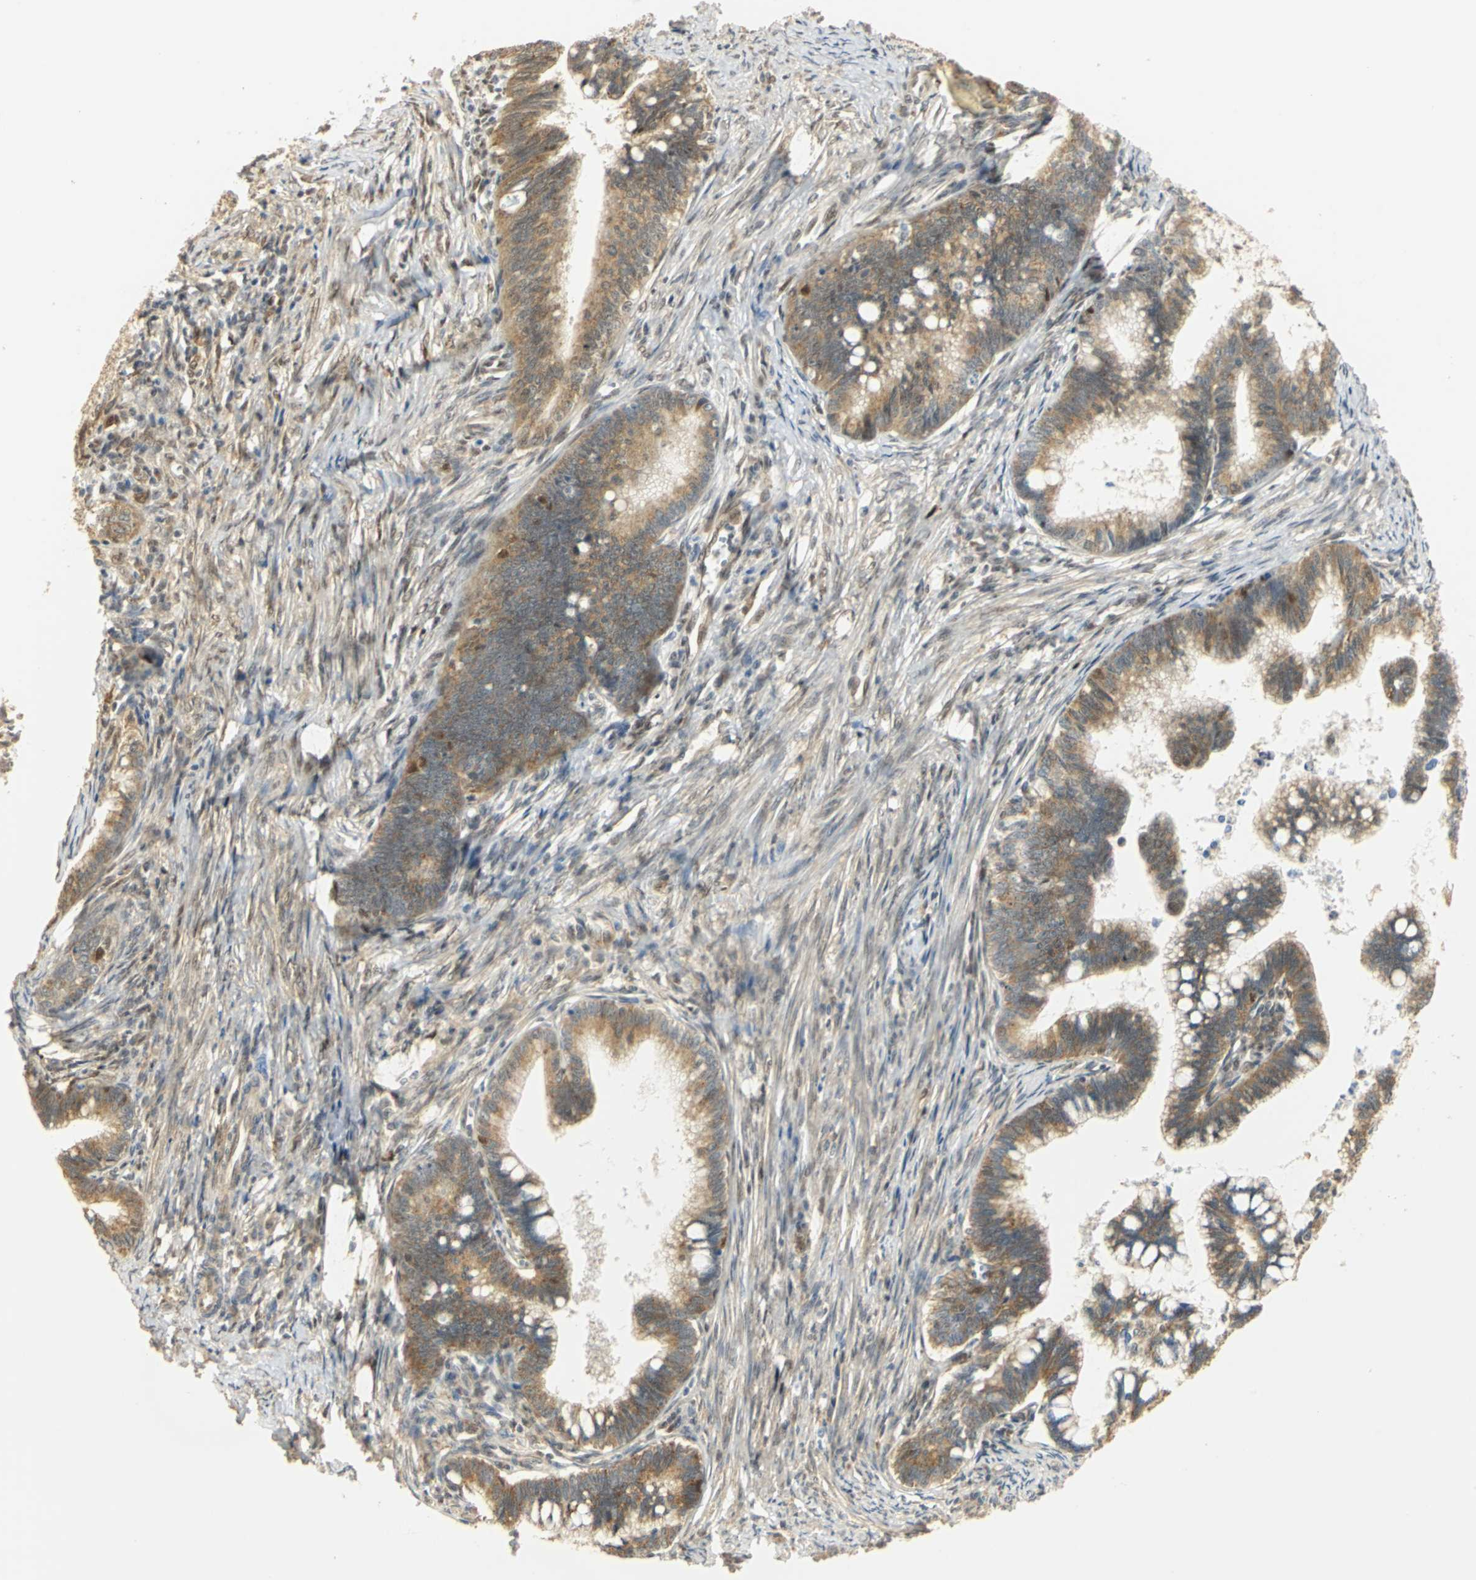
{"staining": {"intensity": "moderate", "quantity": "25%-75%", "location": "cytoplasmic/membranous"}, "tissue": "cervical cancer", "cell_type": "Tumor cells", "image_type": "cancer", "snomed": [{"axis": "morphology", "description": "Adenocarcinoma, NOS"}, {"axis": "topography", "description": "Cervix"}], "caption": "Cervical cancer was stained to show a protein in brown. There is medium levels of moderate cytoplasmic/membranous positivity in about 25%-75% of tumor cells. (Stains: DAB (3,3'-diaminobenzidine) in brown, nuclei in blue, Microscopy: brightfield microscopy at high magnification).", "gene": "DDX5", "patient": {"sex": "female", "age": 36}}